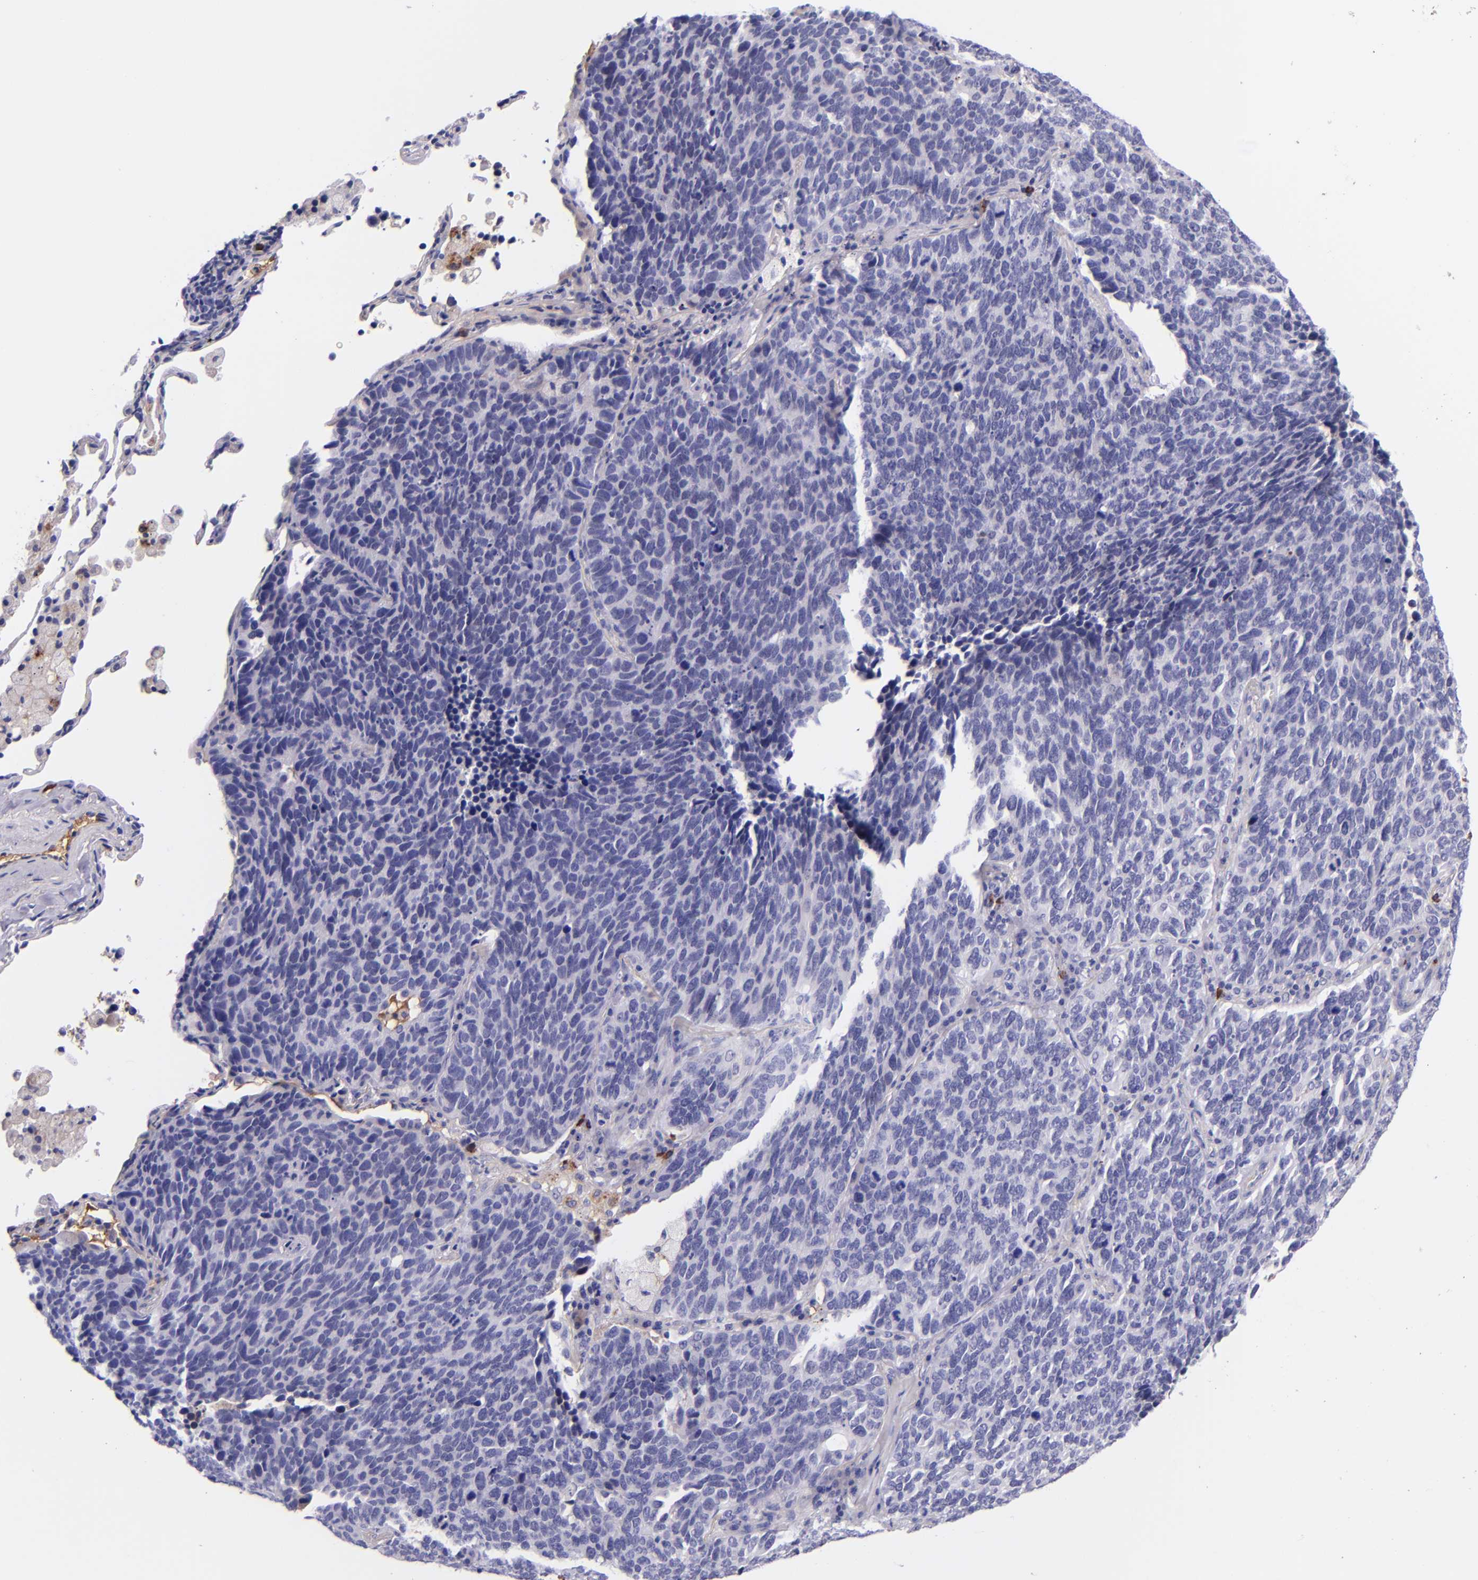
{"staining": {"intensity": "negative", "quantity": "none", "location": "none"}, "tissue": "lung cancer", "cell_type": "Tumor cells", "image_type": "cancer", "snomed": [{"axis": "morphology", "description": "Neoplasm, malignant, NOS"}, {"axis": "topography", "description": "Lung"}], "caption": "The histopathology image shows no staining of tumor cells in lung cancer.", "gene": "KNG1", "patient": {"sex": "female", "age": 75}}